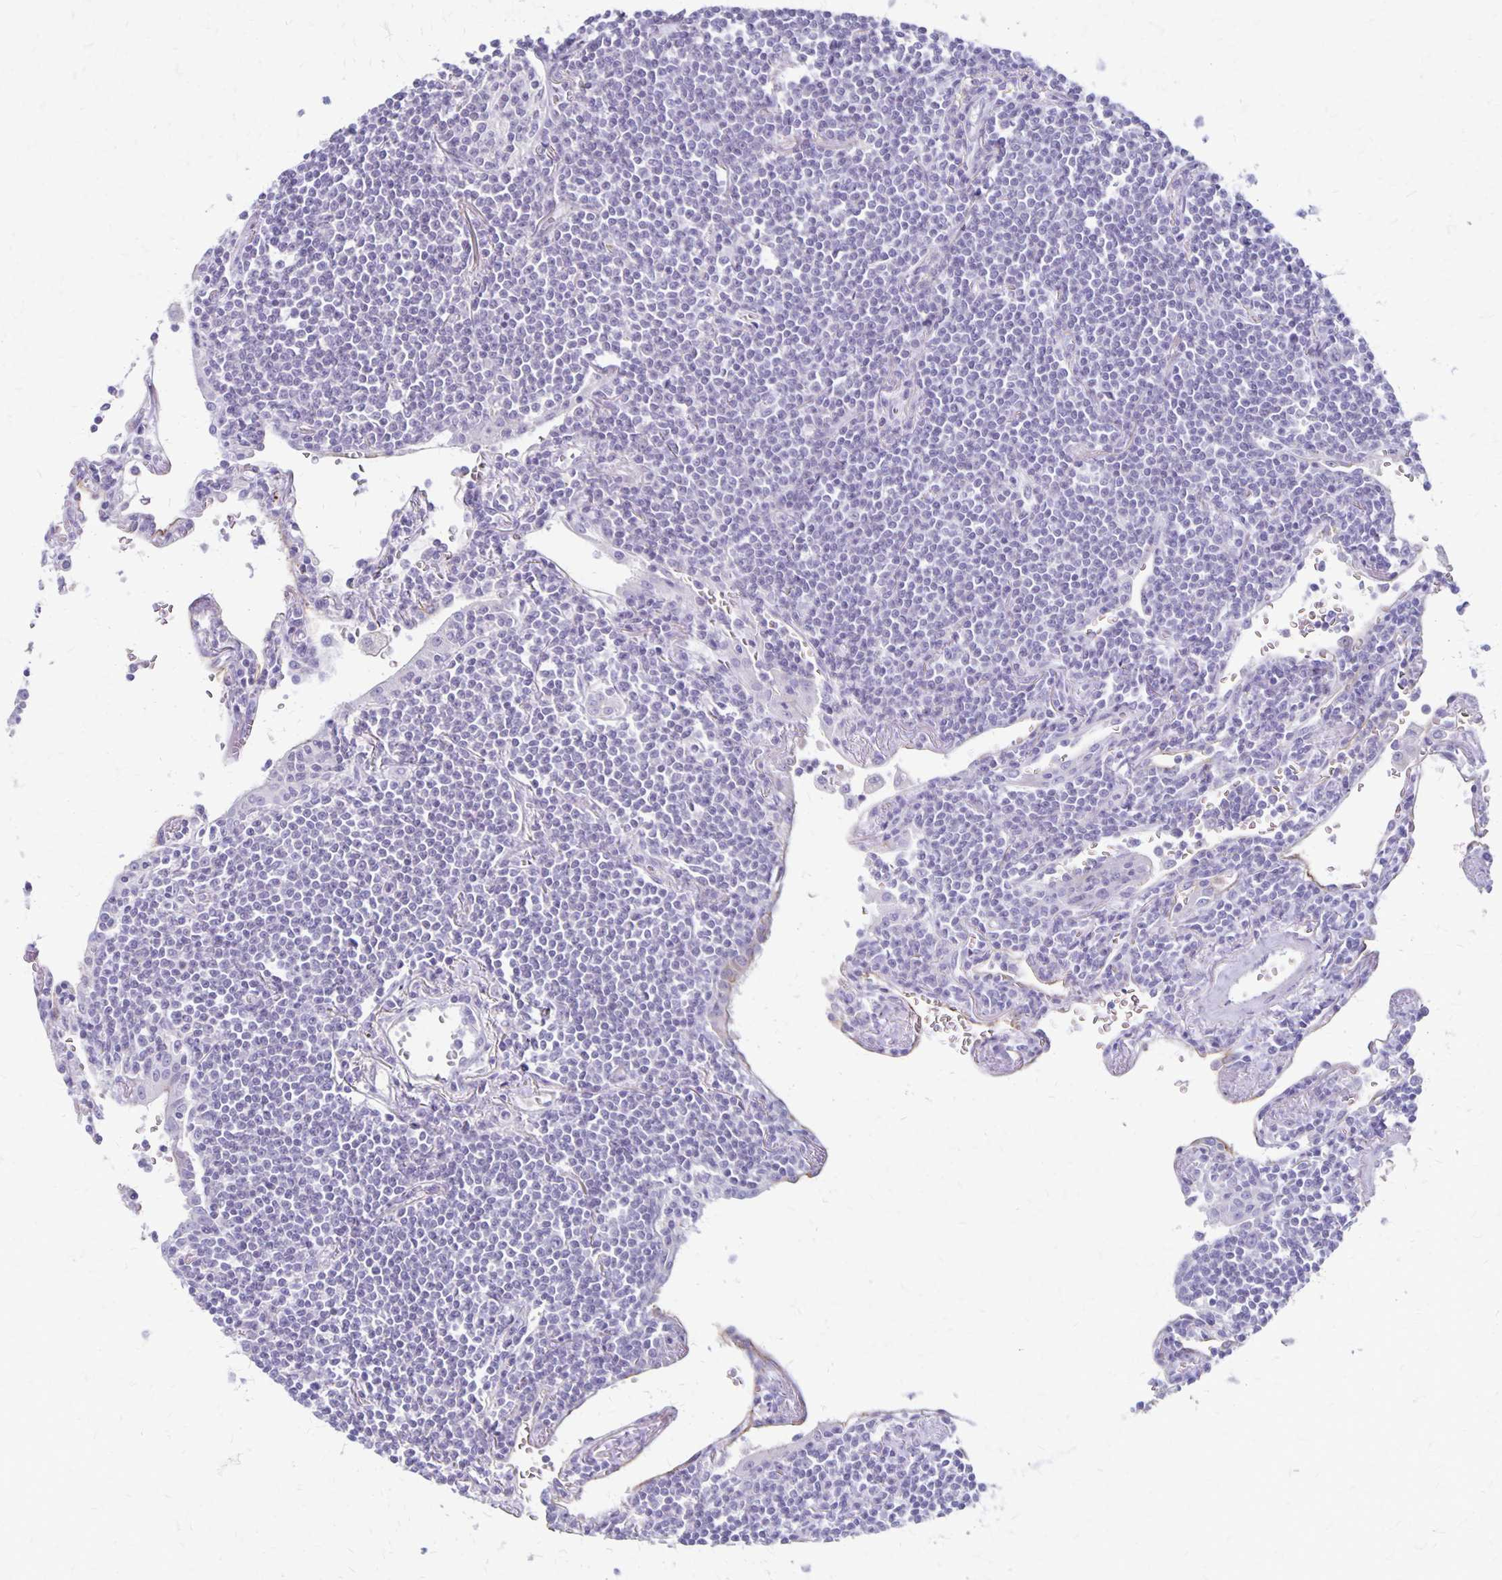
{"staining": {"intensity": "negative", "quantity": "none", "location": "none"}, "tissue": "lymphoma", "cell_type": "Tumor cells", "image_type": "cancer", "snomed": [{"axis": "morphology", "description": "Malignant lymphoma, non-Hodgkin's type, Low grade"}, {"axis": "topography", "description": "Lung"}], "caption": "Malignant lymphoma, non-Hodgkin's type (low-grade) was stained to show a protein in brown. There is no significant positivity in tumor cells.", "gene": "HOMER1", "patient": {"sex": "female", "age": 71}}